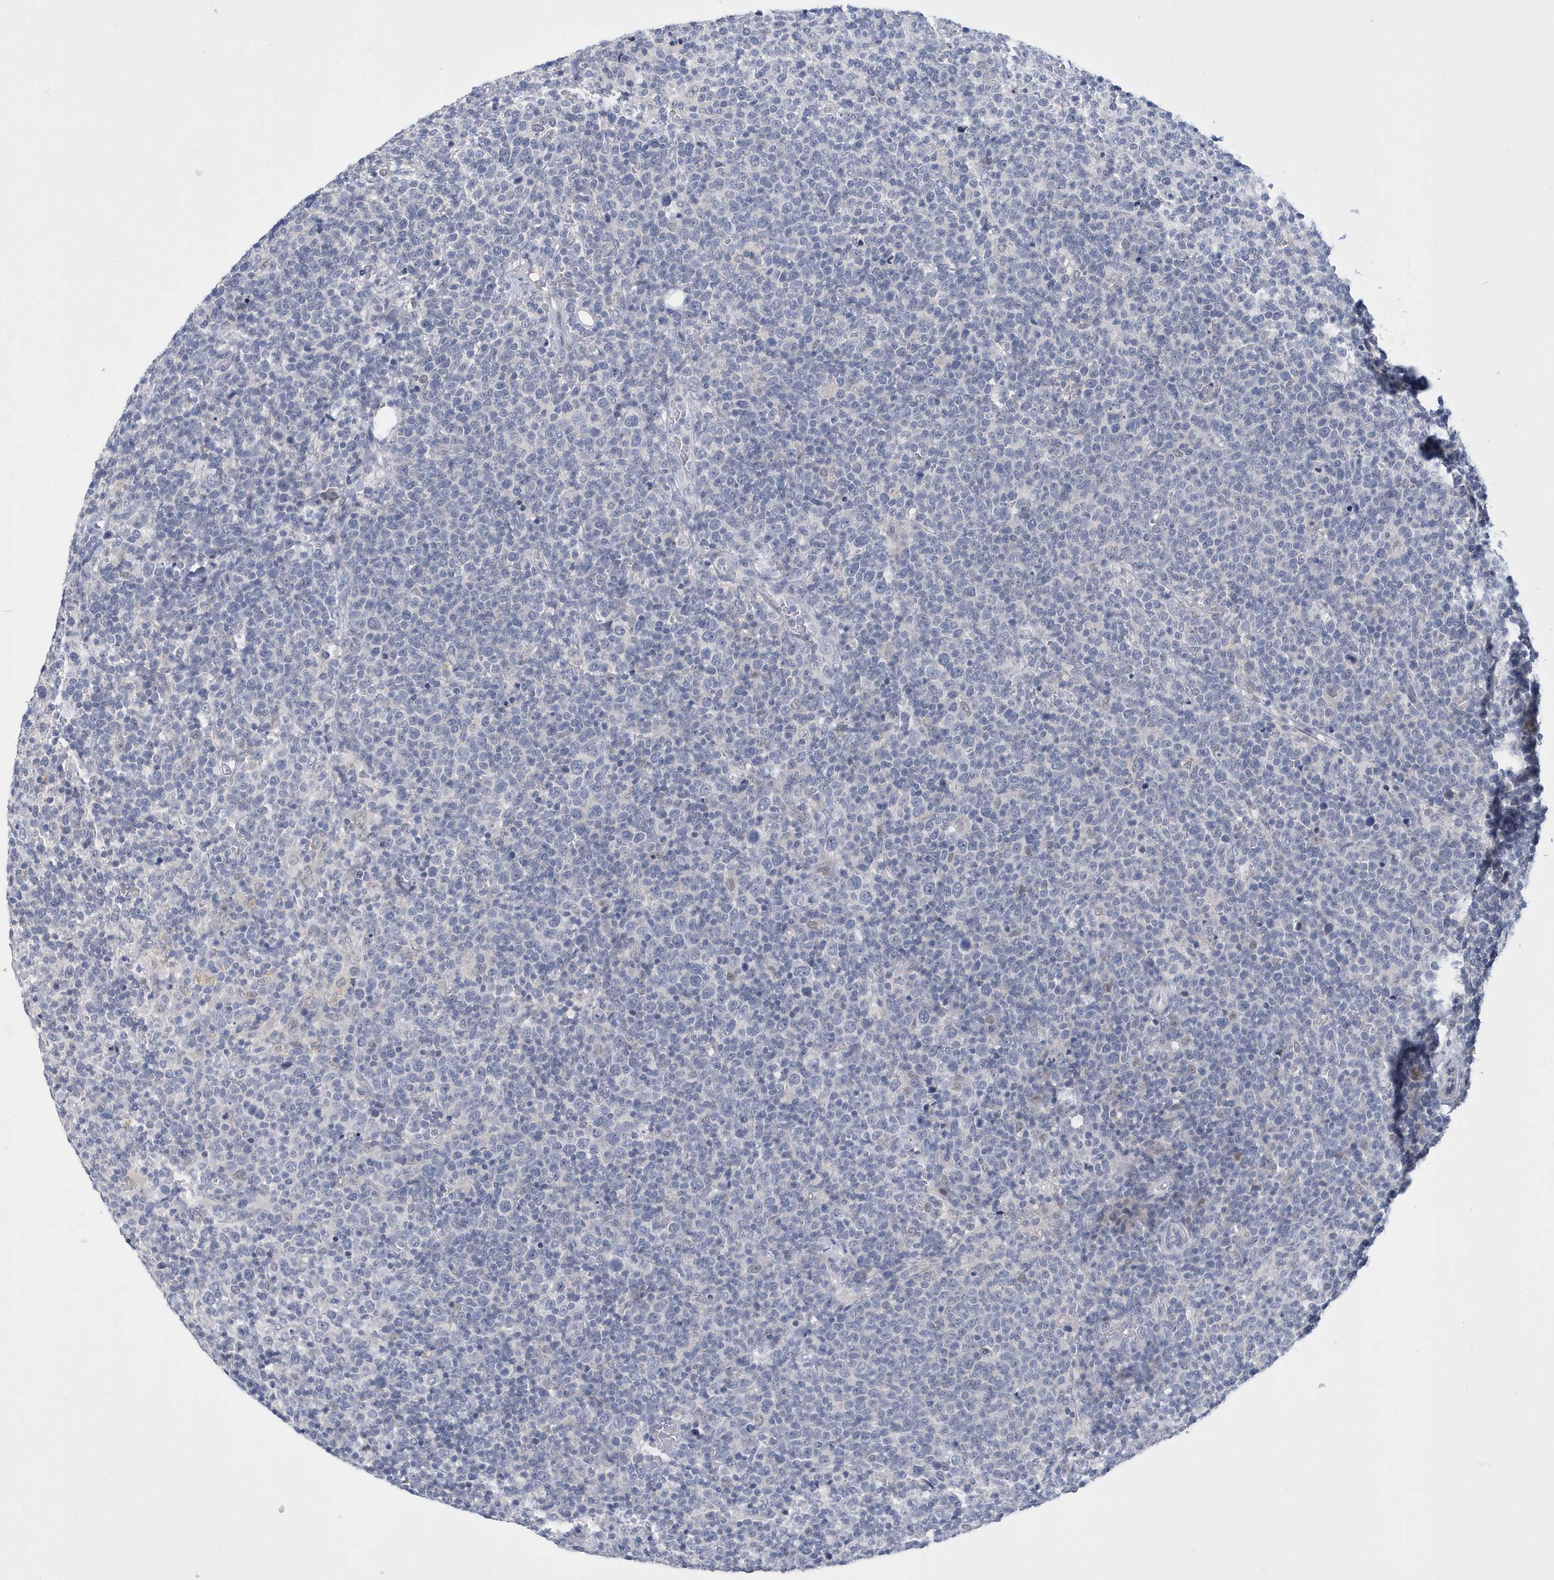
{"staining": {"intensity": "weak", "quantity": "<25%", "location": "nuclear"}, "tissue": "lymphoma", "cell_type": "Tumor cells", "image_type": "cancer", "snomed": [{"axis": "morphology", "description": "Malignant lymphoma, non-Hodgkin's type, High grade"}, {"axis": "topography", "description": "Lymph node"}], "caption": "DAB (3,3'-diaminobenzidine) immunohistochemical staining of human malignant lymphoma, non-Hodgkin's type (high-grade) demonstrates no significant positivity in tumor cells. The staining was performed using DAB (3,3'-diaminobenzidine) to visualize the protein expression in brown, while the nuclei were stained in blue with hematoxylin (Magnification: 20x).", "gene": "SRGAP3", "patient": {"sex": "male", "age": 61}}